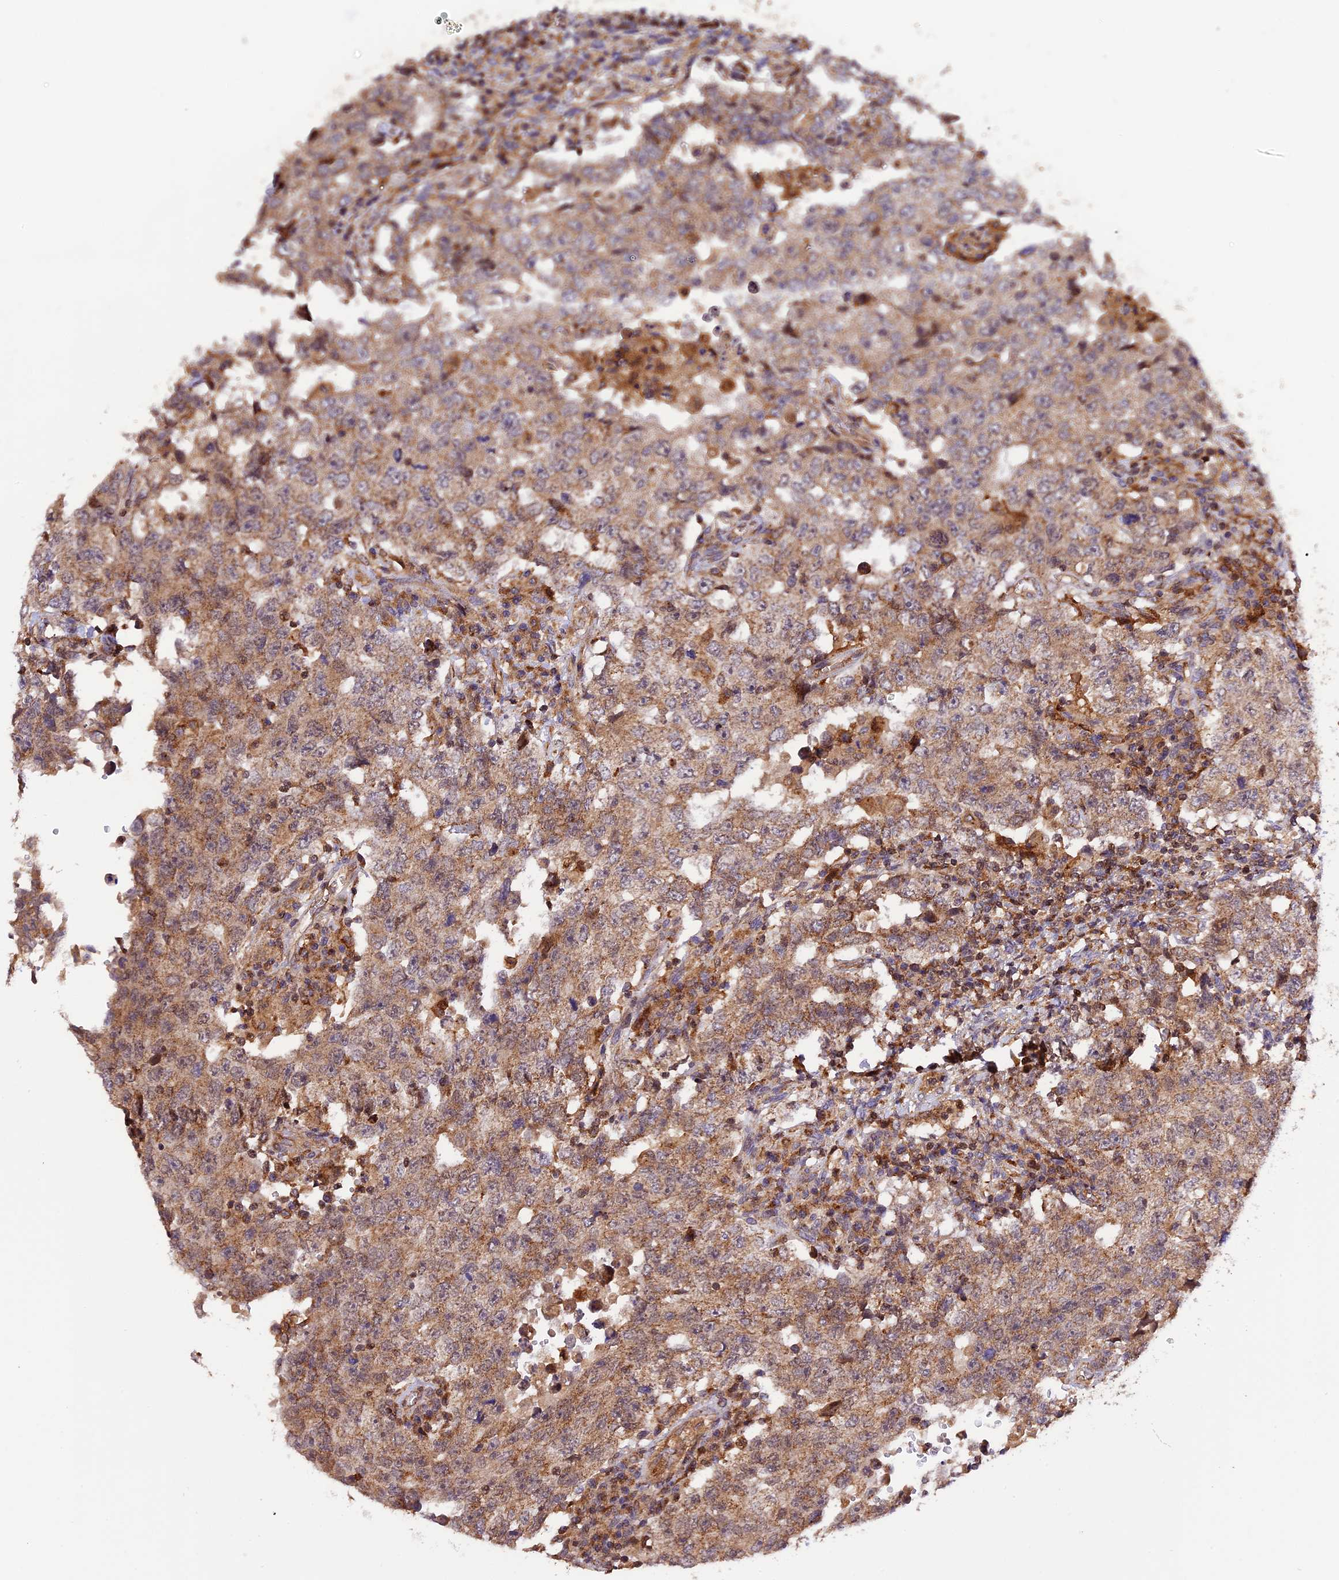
{"staining": {"intensity": "weak", "quantity": ">75%", "location": "cytoplasmic/membranous"}, "tissue": "testis cancer", "cell_type": "Tumor cells", "image_type": "cancer", "snomed": [{"axis": "morphology", "description": "Carcinoma, Embryonal, NOS"}, {"axis": "topography", "description": "Testis"}], "caption": "Tumor cells display low levels of weak cytoplasmic/membranous expression in about >75% of cells in human embryonal carcinoma (testis).", "gene": "PEX3", "patient": {"sex": "male", "age": 26}}